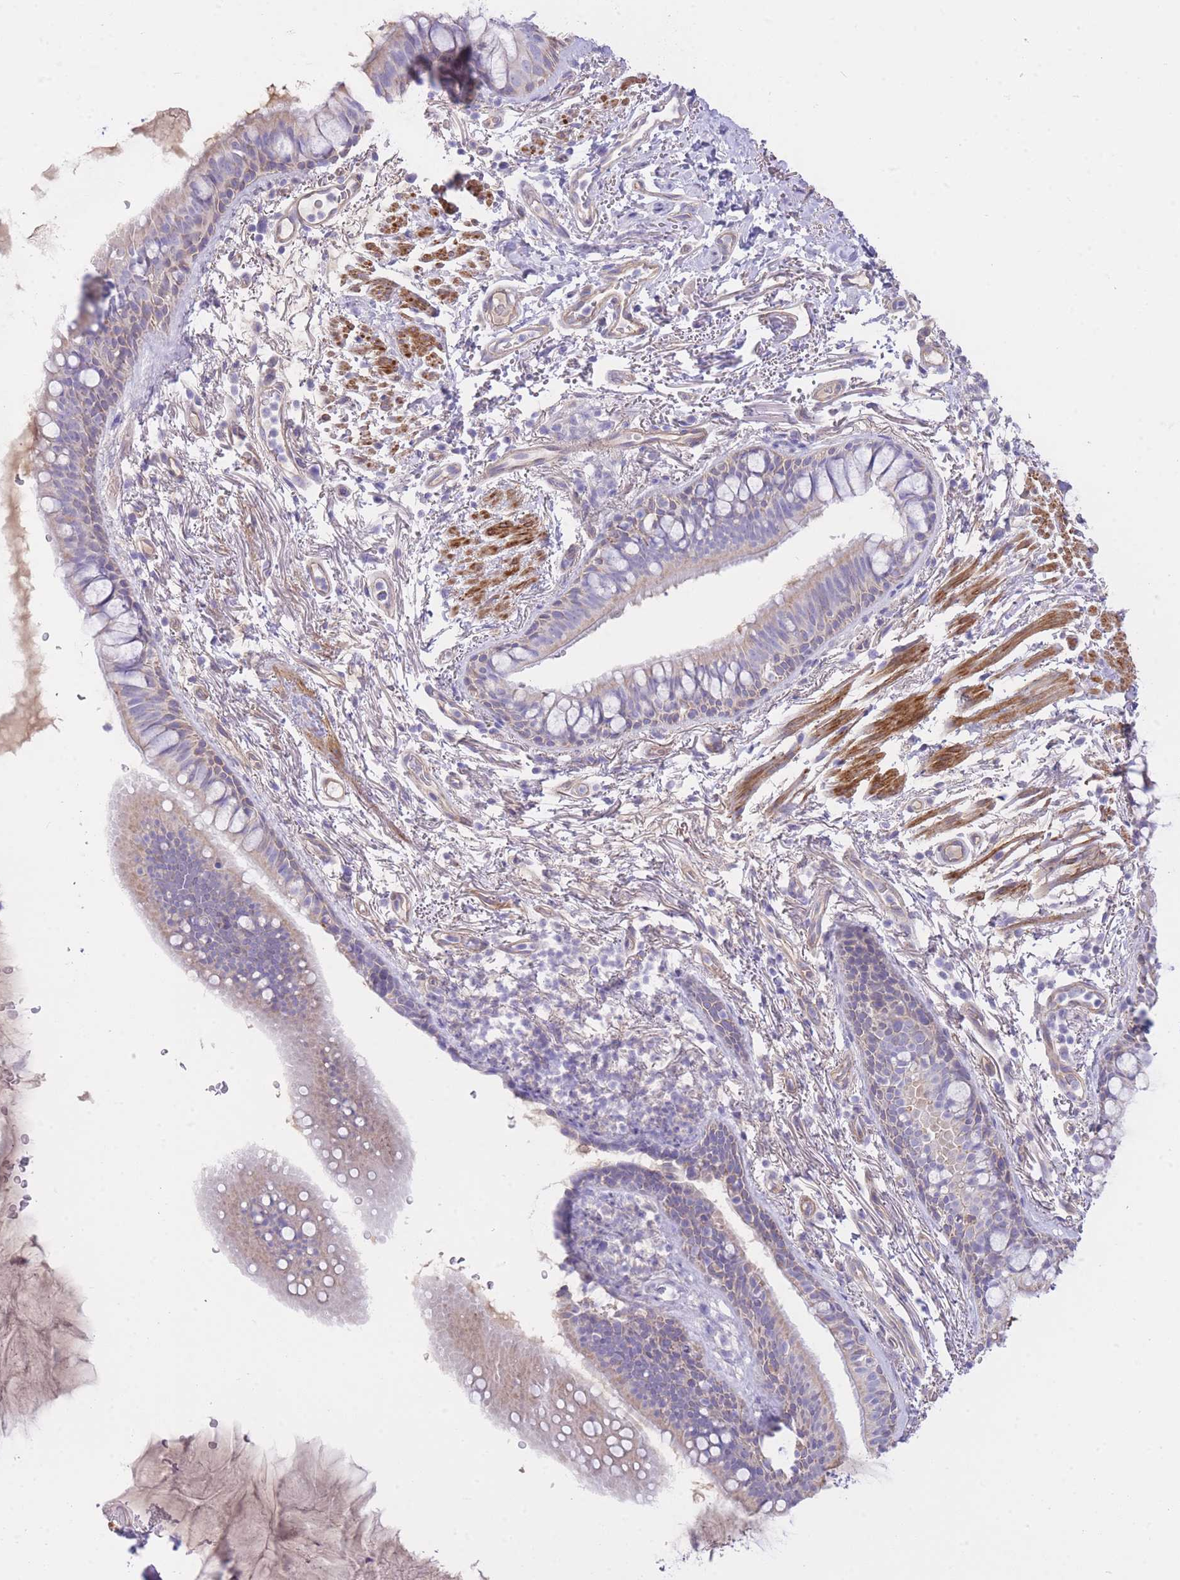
{"staining": {"intensity": "weak", "quantity": "<25%", "location": "cytoplasmic/membranous"}, "tissue": "bronchus", "cell_type": "Respiratory epithelial cells", "image_type": "normal", "snomed": [{"axis": "morphology", "description": "Normal tissue, NOS"}, {"axis": "topography", "description": "Bronchus"}], "caption": "This is an IHC micrograph of benign bronchus. There is no positivity in respiratory epithelial cells.", "gene": "PGM1", "patient": {"sex": "male", "age": 70}}